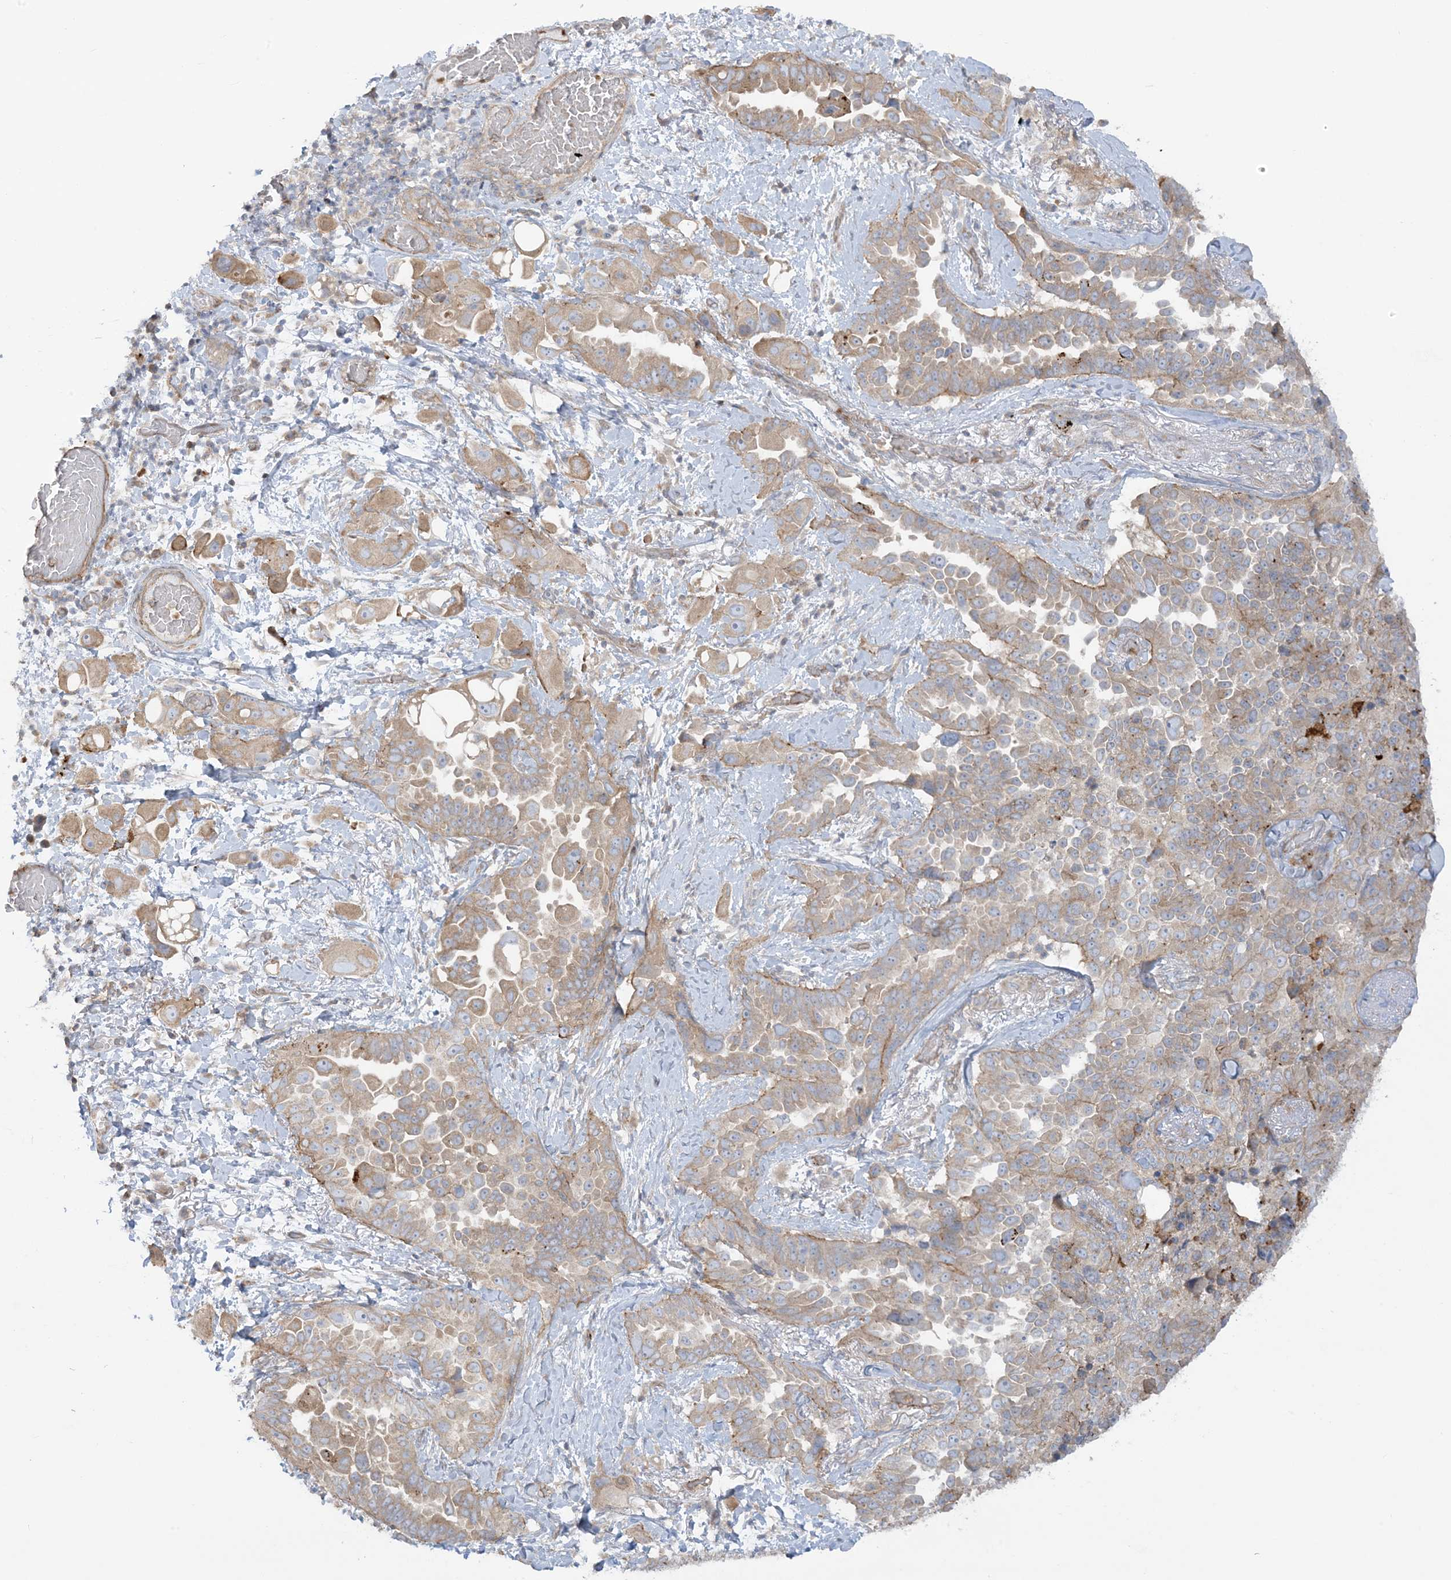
{"staining": {"intensity": "moderate", "quantity": ">75%", "location": "cytoplasmic/membranous"}, "tissue": "lung cancer", "cell_type": "Tumor cells", "image_type": "cancer", "snomed": [{"axis": "morphology", "description": "Adenocarcinoma, NOS"}, {"axis": "topography", "description": "Lung"}], "caption": "Brown immunohistochemical staining in lung cancer (adenocarcinoma) displays moderate cytoplasmic/membranous staining in about >75% of tumor cells. The staining was performed using DAB (3,3'-diaminobenzidine), with brown indicating positive protein expression. Nuclei are stained blue with hematoxylin.", "gene": "ICMT", "patient": {"sex": "female", "age": 67}}